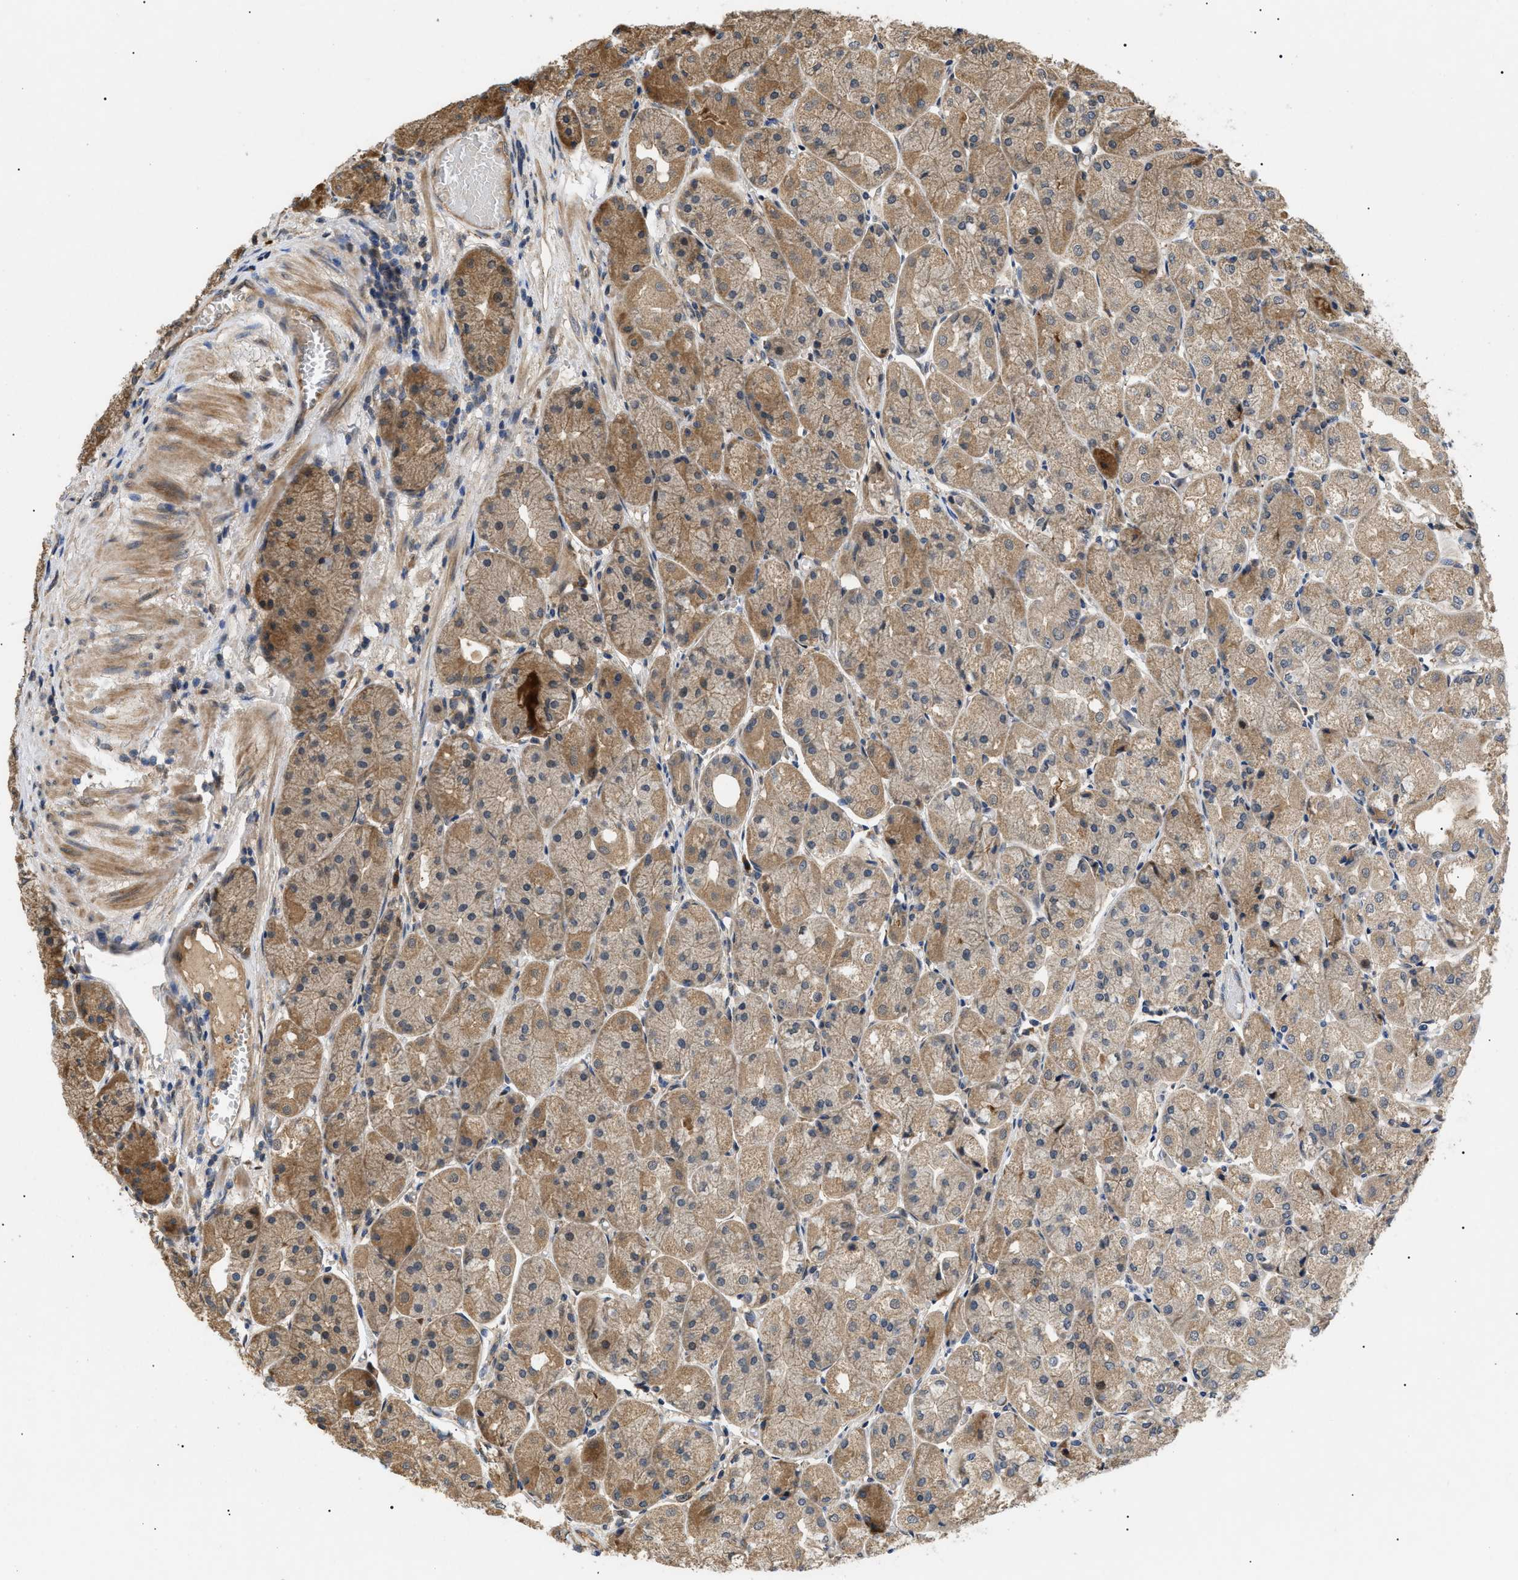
{"staining": {"intensity": "moderate", "quantity": ">75%", "location": "cytoplasmic/membranous"}, "tissue": "stomach", "cell_type": "Glandular cells", "image_type": "normal", "snomed": [{"axis": "morphology", "description": "Normal tissue, NOS"}, {"axis": "topography", "description": "Stomach, upper"}], "caption": "Stomach stained for a protein (brown) demonstrates moderate cytoplasmic/membranous positive staining in approximately >75% of glandular cells.", "gene": "ASTL", "patient": {"sex": "male", "age": 72}}